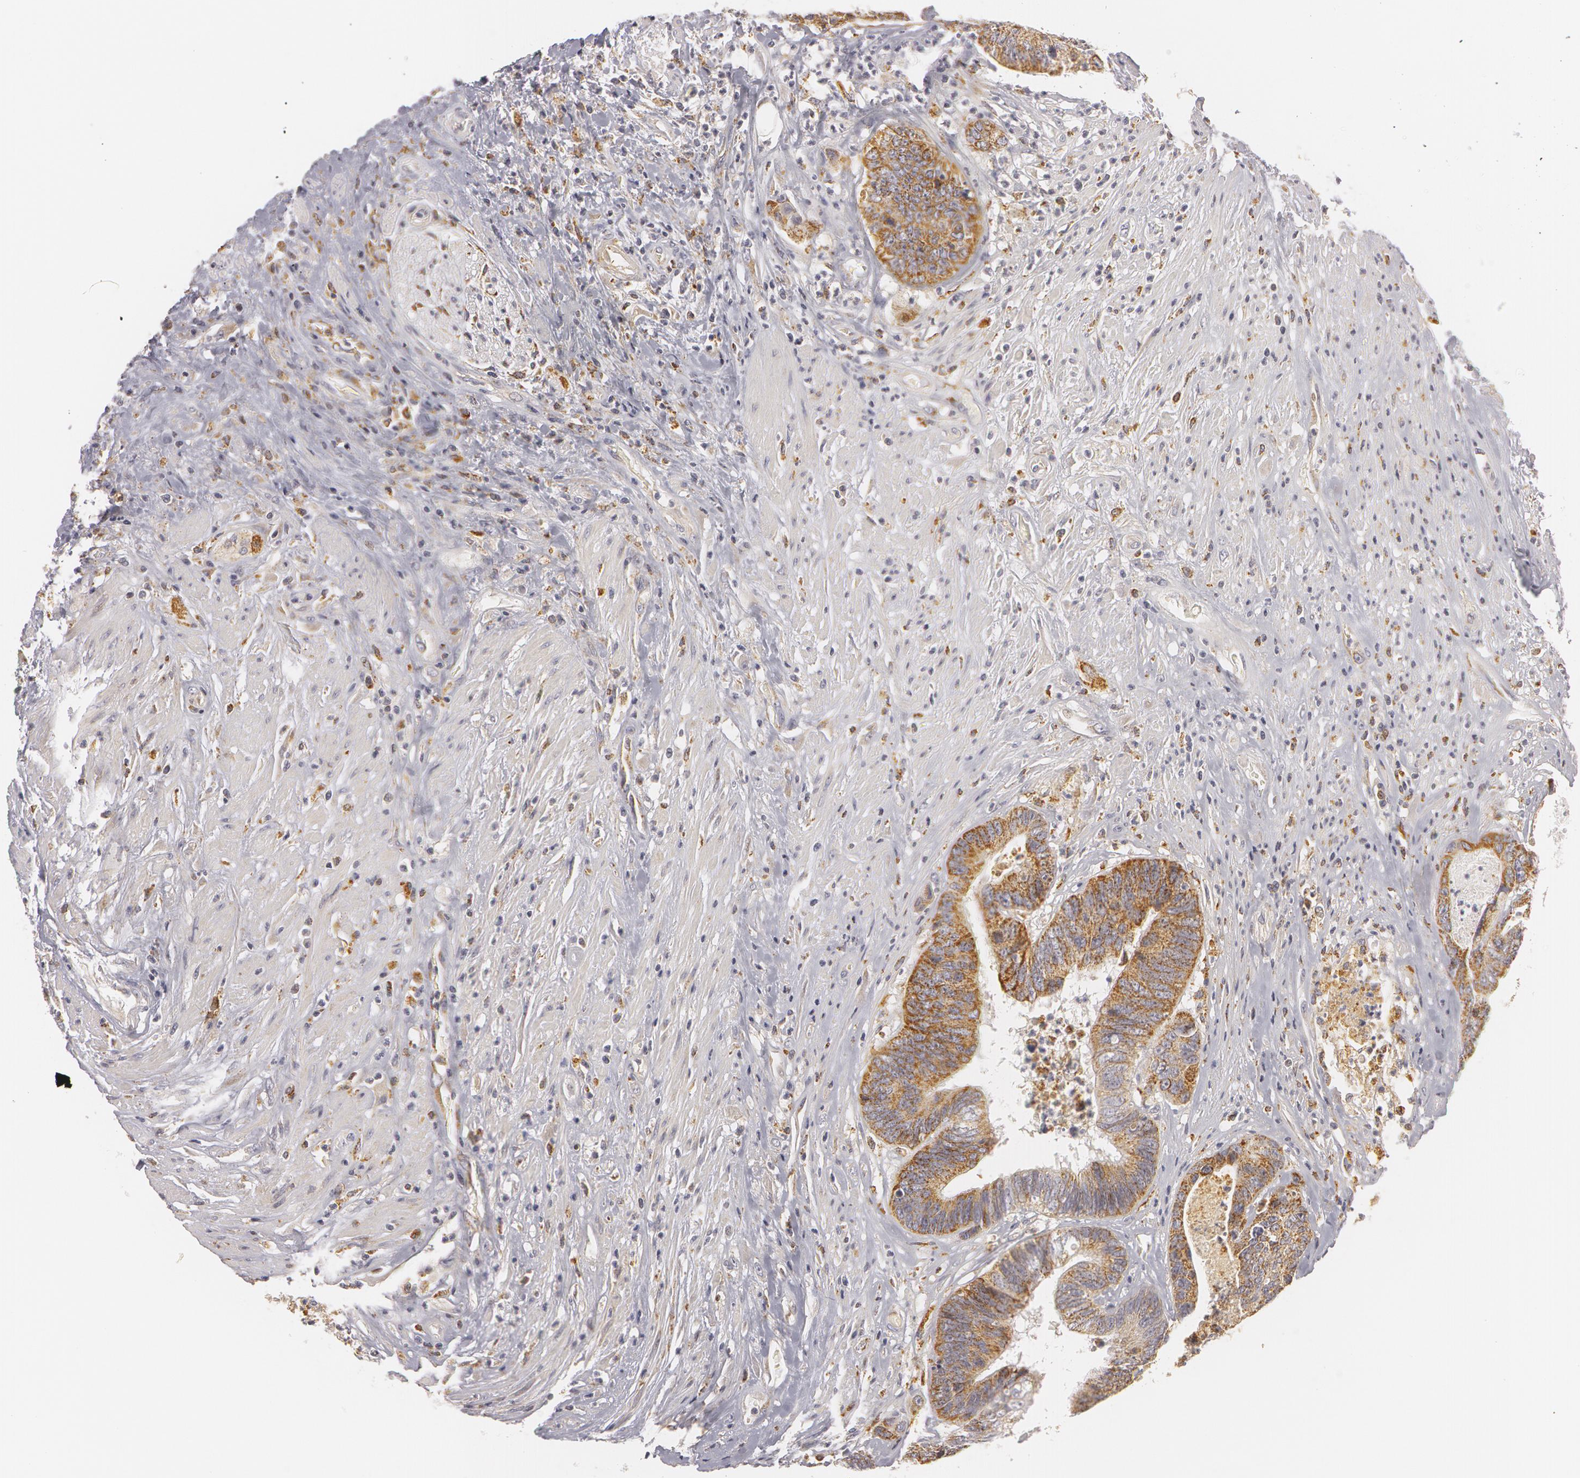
{"staining": {"intensity": "strong", "quantity": ">75%", "location": "cytoplasmic/membranous"}, "tissue": "colorectal cancer", "cell_type": "Tumor cells", "image_type": "cancer", "snomed": [{"axis": "morphology", "description": "Adenocarcinoma, NOS"}, {"axis": "topography", "description": "Rectum"}], "caption": "DAB (3,3'-diaminobenzidine) immunohistochemical staining of human colorectal cancer exhibits strong cytoplasmic/membranous protein staining in approximately >75% of tumor cells.", "gene": "C7", "patient": {"sex": "female", "age": 65}}